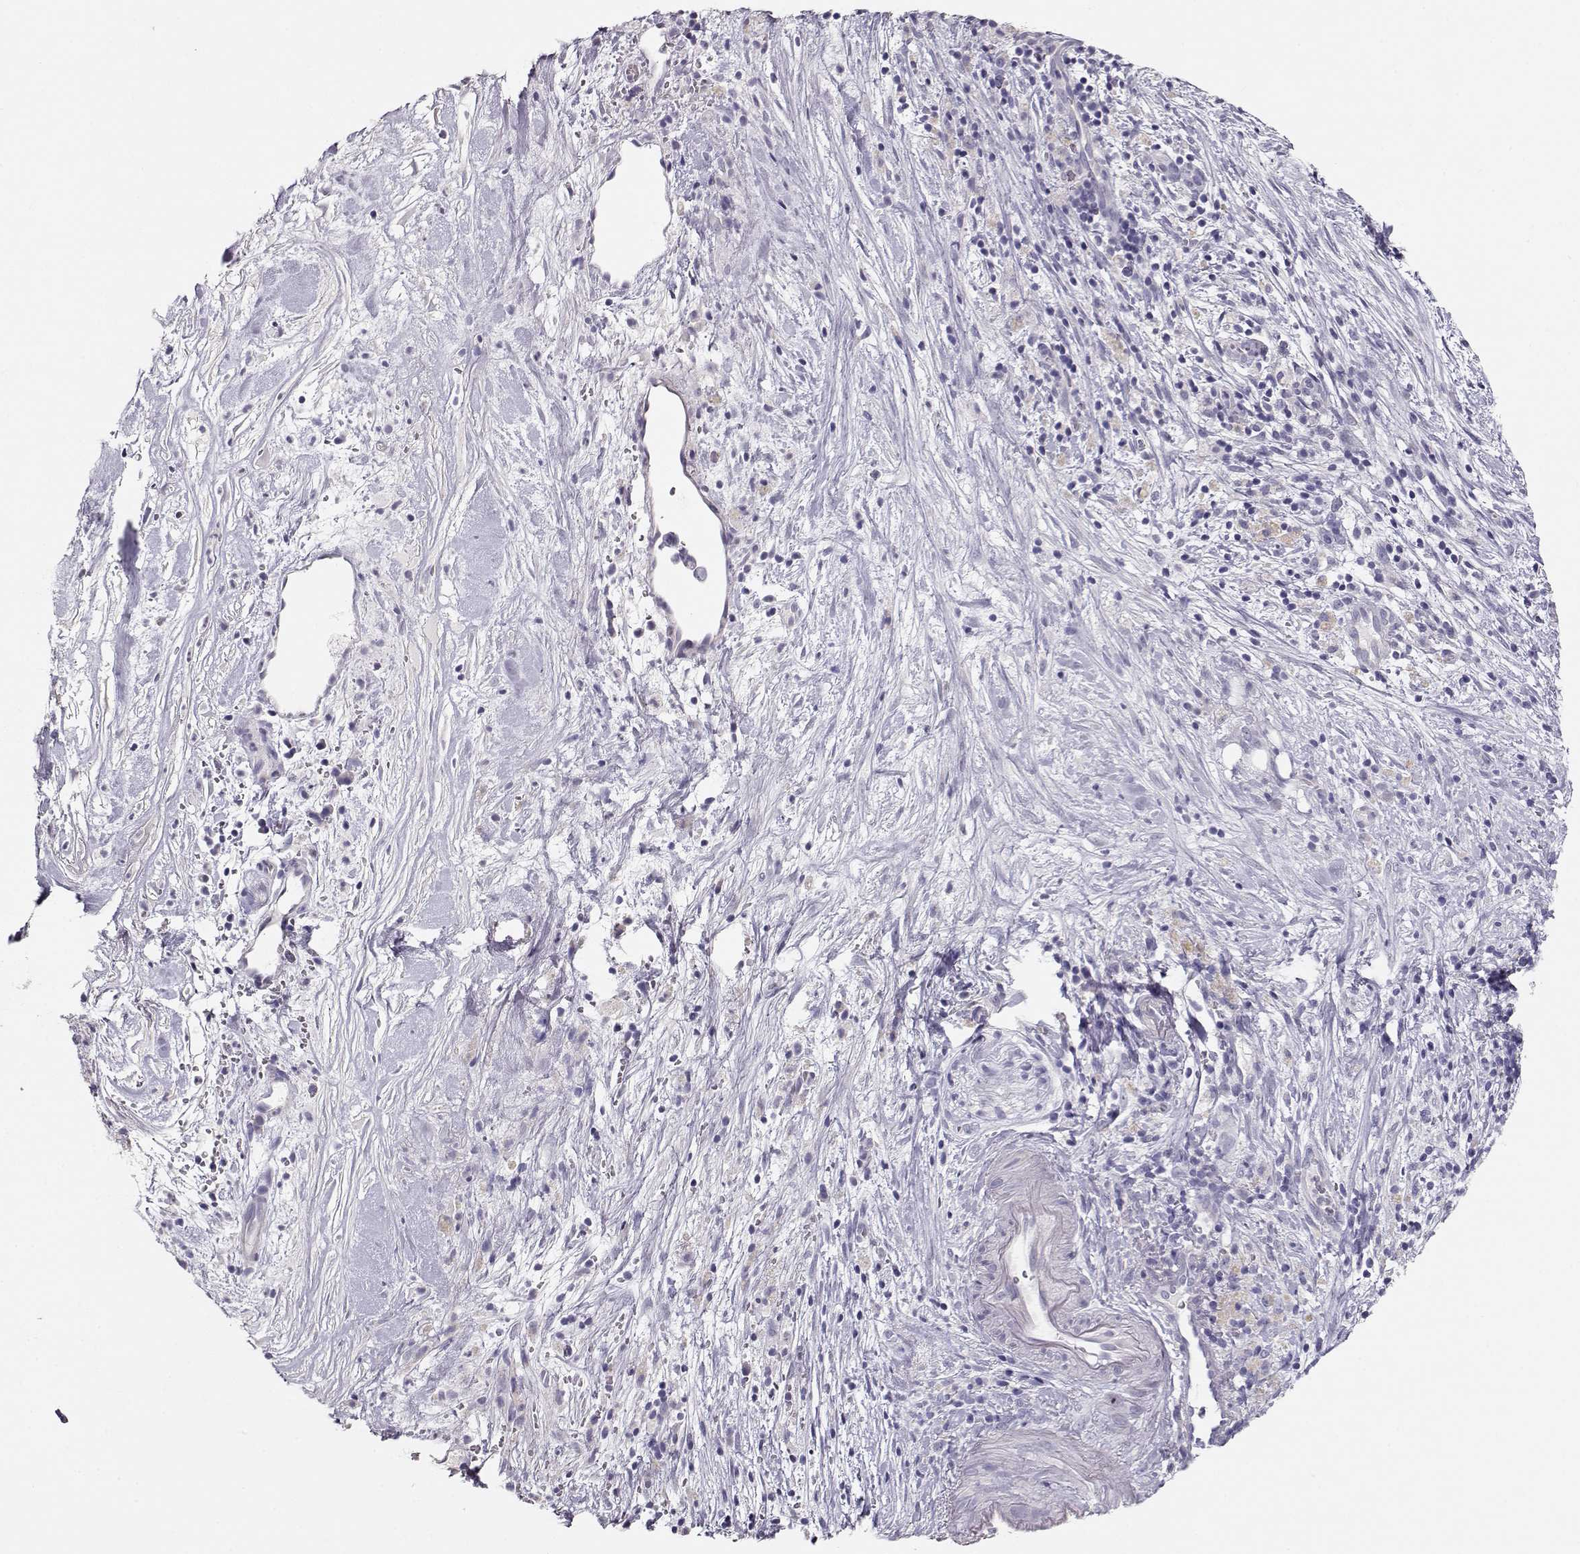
{"staining": {"intensity": "negative", "quantity": "none", "location": "none"}, "tissue": "pancreatic cancer", "cell_type": "Tumor cells", "image_type": "cancer", "snomed": [{"axis": "morphology", "description": "Adenocarcinoma, NOS"}, {"axis": "topography", "description": "Pancreas"}], "caption": "Human pancreatic cancer stained for a protein using immunohistochemistry (IHC) shows no expression in tumor cells.", "gene": "MAGEC1", "patient": {"sex": "male", "age": 44}}